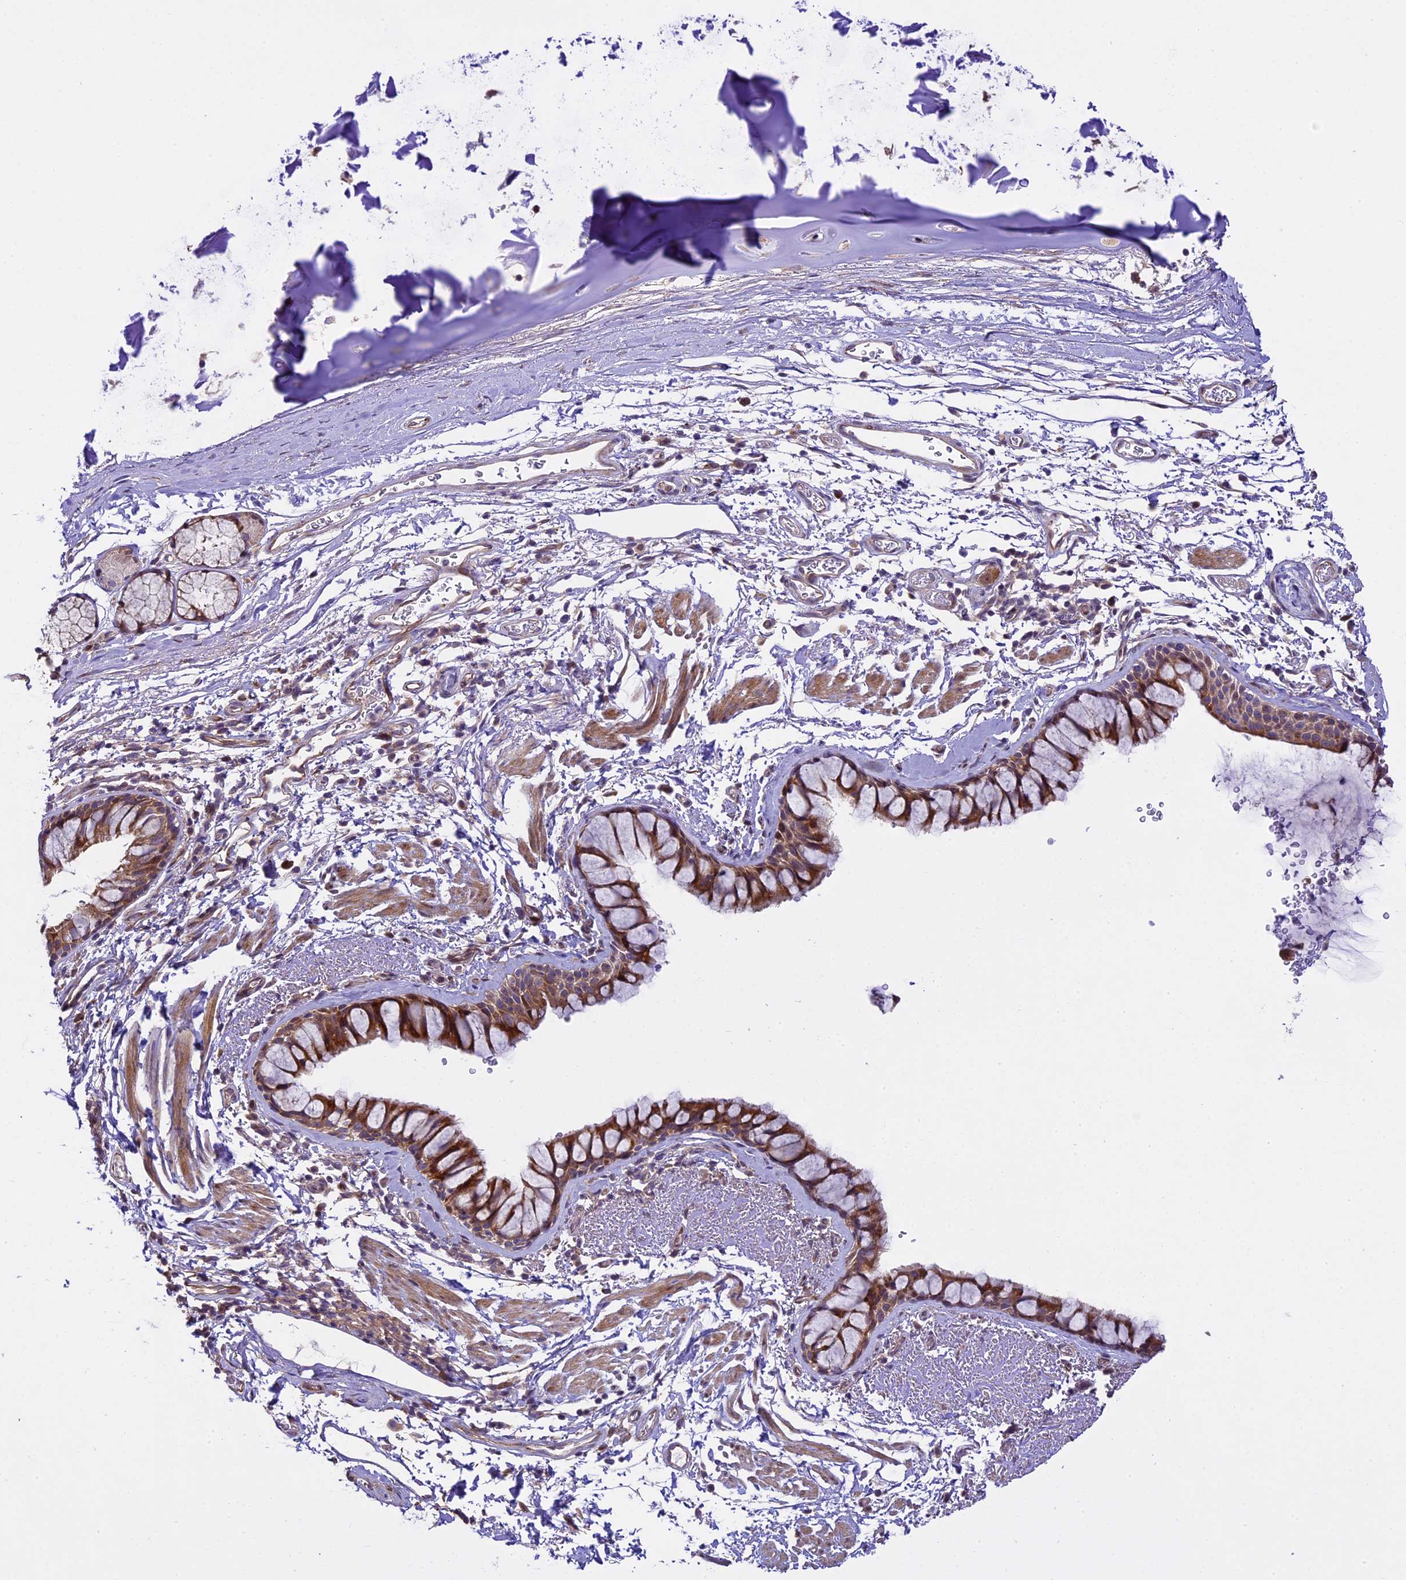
{"staining": {"intensity": "strong", "quantity": ">75%", "location": "cytoplasmic/membranous"}, "tissue": "bronchus", "cell_type": "Respiratory epithelial cells", "image_type": "normal", "snomed": [{"axis": "morphology", "description": "Normal tissue, NOS"}, {"axis": "topography", "description": "Bronchus"}], "caption": "Human bronchus stained for a protein (brown) displays strong cytoplasmic/membranous positive positivity in about >75% of respiratory epithelial cells.", "gene": "SPIRE1", "patient": {"sex": "male", "age": 65}}